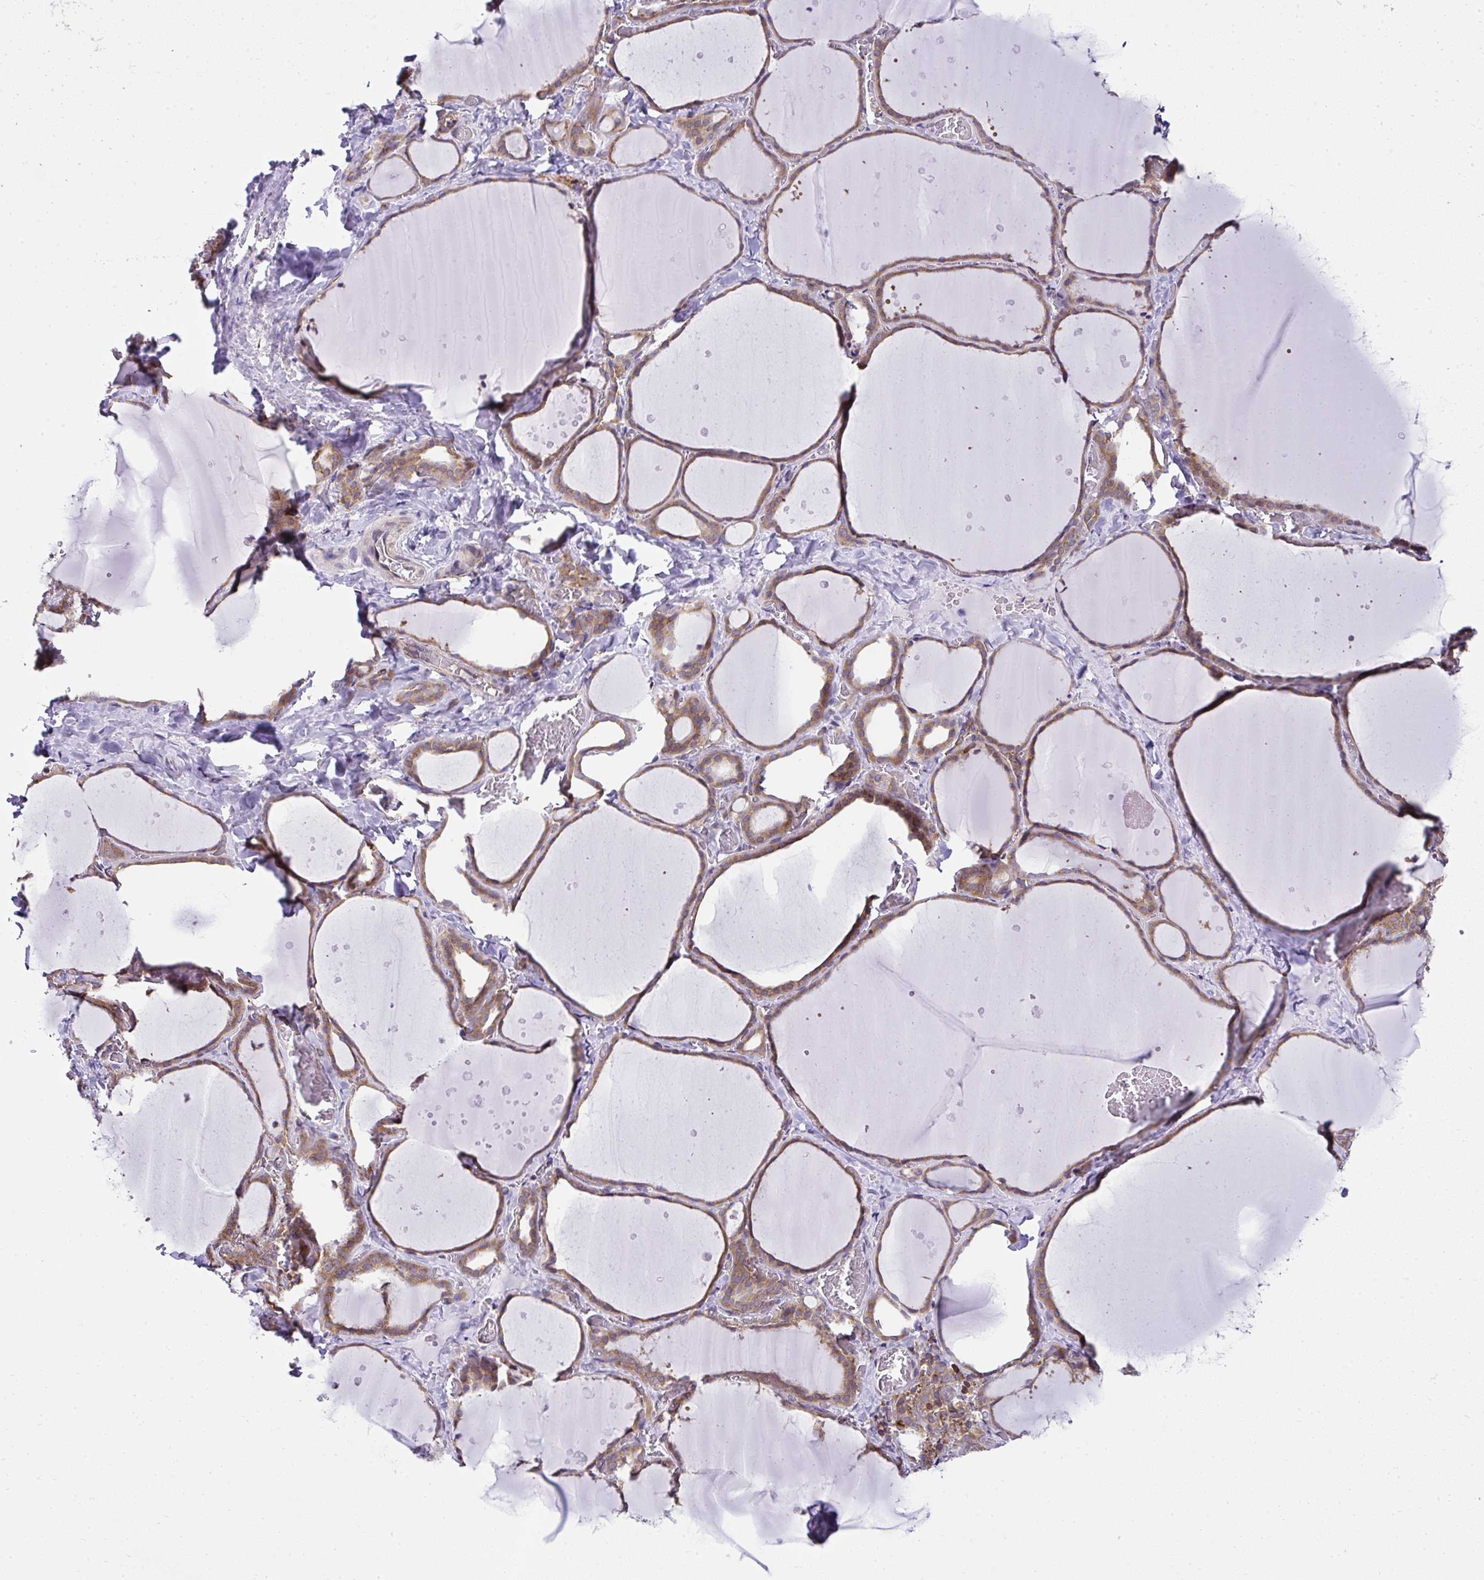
{"staining": {"intensity": "moderate", "quantity": ">75%", "location": "cytoplasmic/membranous"}, "tissue": "thyroid gland", "cell_type": "Glandular cells", "image_type": "normal", "snomed": [{"axis": "morphology", "description": "Normal tissue, NOS"}, {"axis": "topography", "description": "Thyroid gland"}], "caption": "IHC of normal thyroid gland displays medium levels of moderate cytoplasmic/membranous staining in approximately >75% of glandular cells.", "gene": "RPS7", "patient": {"sex": "female", "age": 36}}